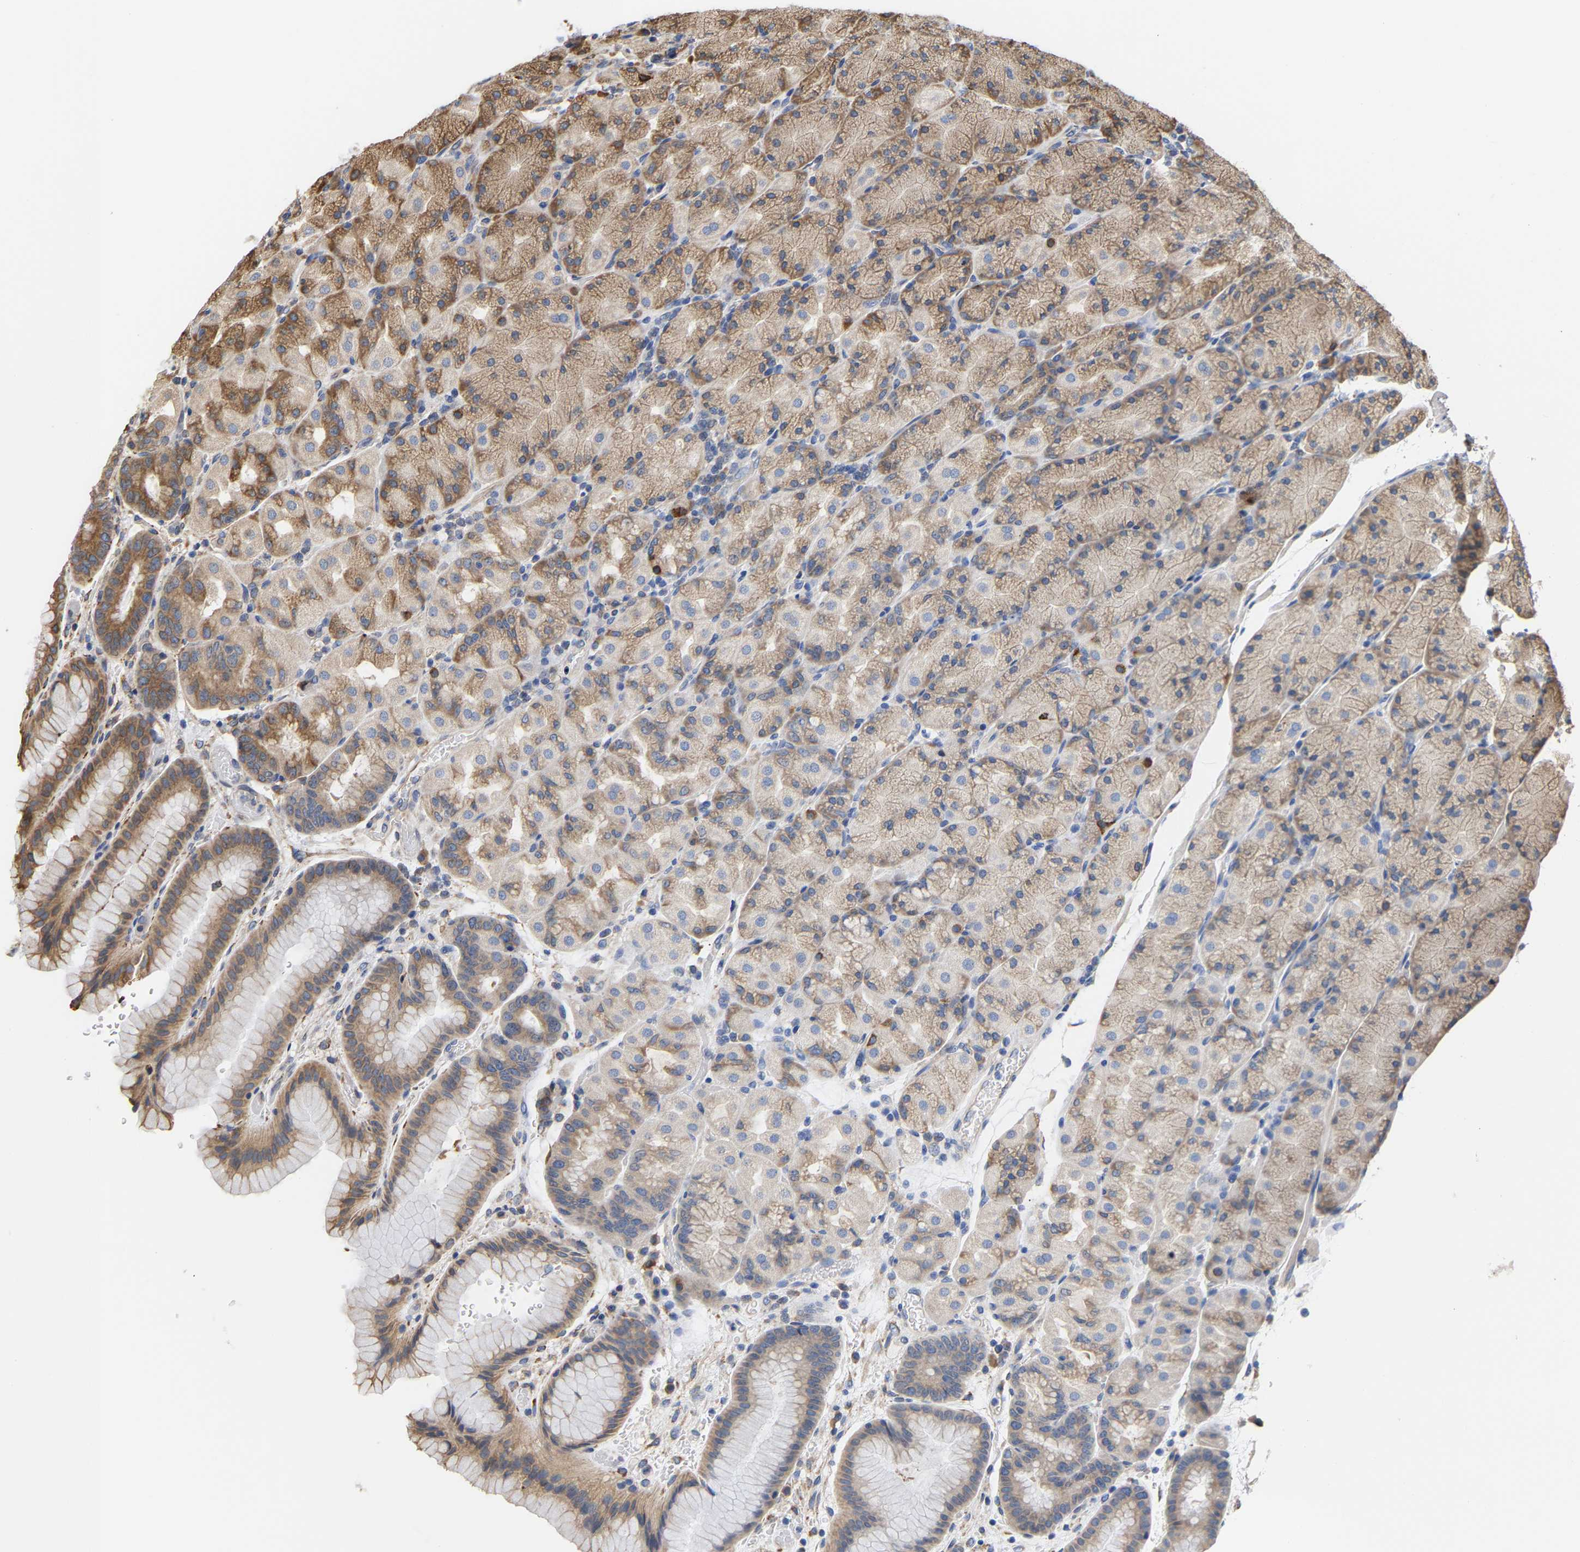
{"staining": {"intensity": "moderate", "quantity": "25%-75%", "location": "cytoplasmic/membranous"}, "tissue": "stomach", "cell_type": "Glandular cells", "image_type": "normal", "snomed": [{"axis": "morphology", "description": "Normal tissue, NOS"}, {"axis": "morphology", "description": "Carcinoid, malignant, NOS"}, {"axis": "topography", "description": "Stomach, upper"}], "caption": "Protein positivity by immunohistochemistry (IHC) exhibits moderate cytoplasmic/membranous positivity in about 25%-75% of glandular cells in unremarkable stomach.", "gene": "ARAP1", "patient": {"sex": "male", "age": 39}}